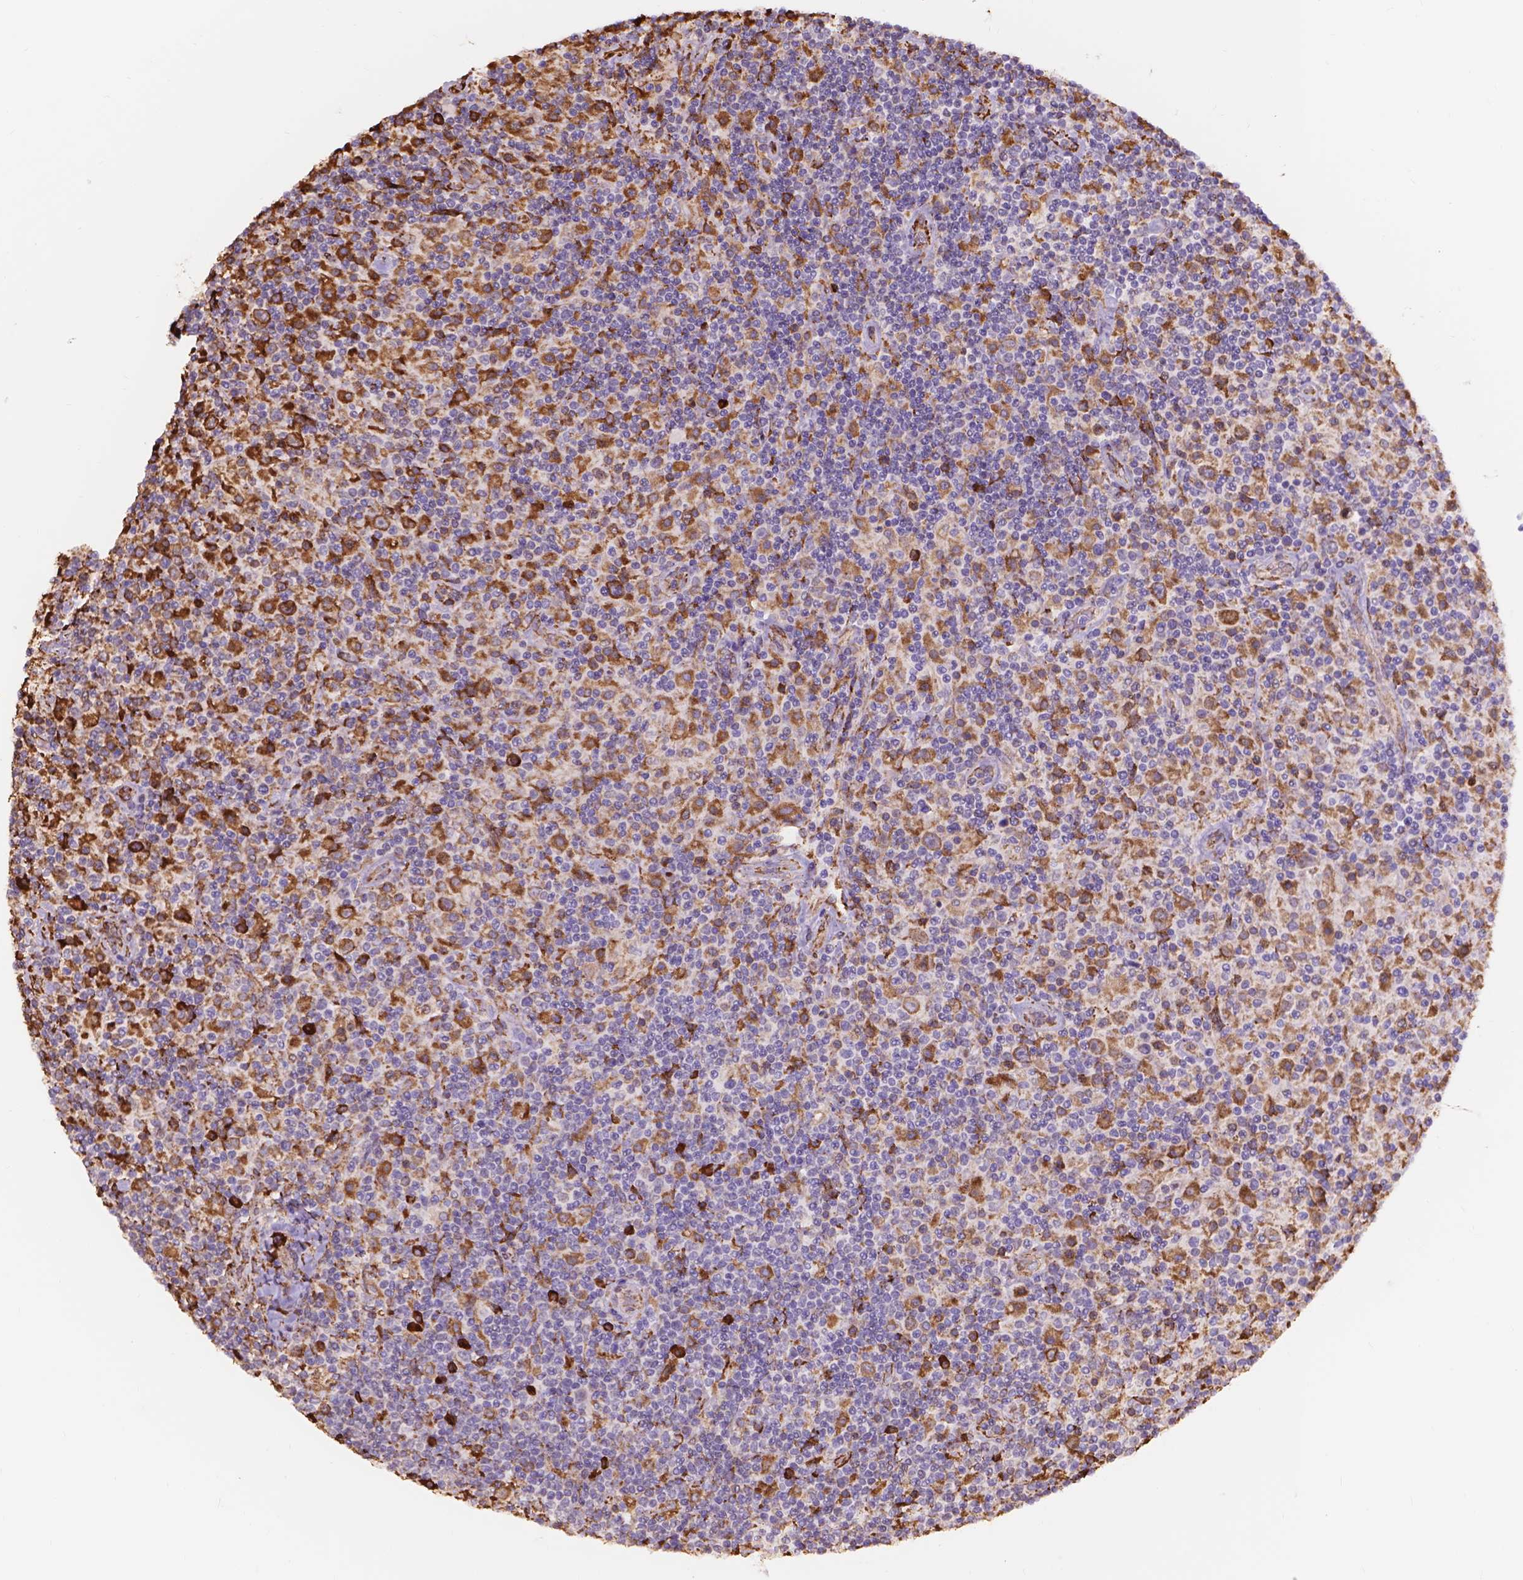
{"staining": {"intensity": "moderate", "quantity": "25%-75%", "location": "cytoplasmic/membranous"}, "tissue": "lymphoma", "cell_type": "Tumor cells", "image_type": "cancer", "snomed": [{"axis": "morphology", "description": "Hodgkin's disease, NOS"}, {"axis": "topography", "description": "Lymph node"}], "caption": "IHC micrograph of neoplastic tissue: Hodgkin's disease stained using immunohistochemistry (IHC) exhibits medium levels of moderate protein expression localized specifically in the cytoplasmic/membranous of tumor cells, appearing as a cytoplasmic/membranous brown color.", "gene": "IPO11", "patient": {"sex": "male", "age": 70}}